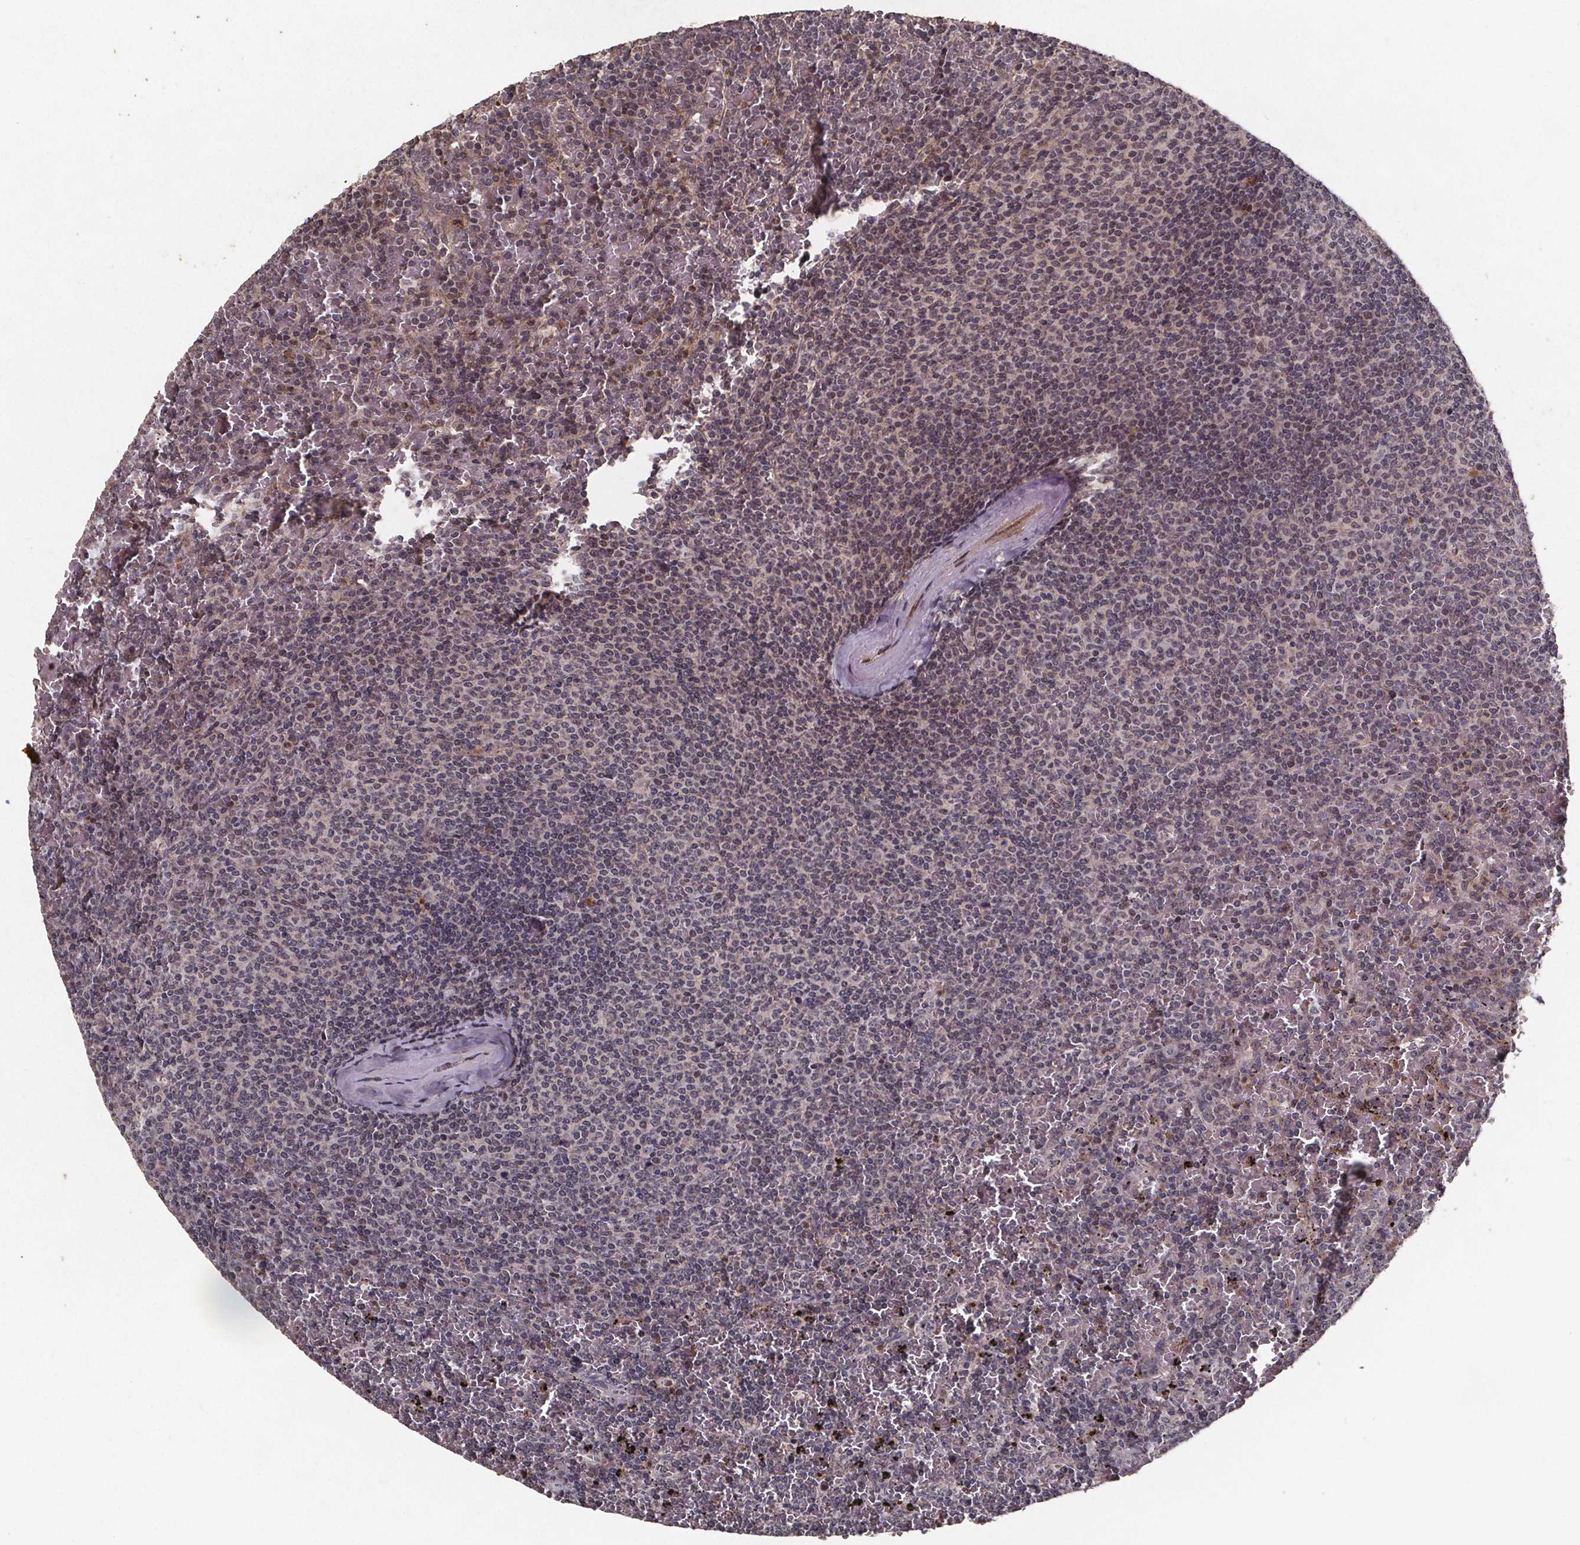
{"staining": {"intensity": "weak", "quantity": "<25%", "location": "nuclear"}, "tissue": "lymphoma", "cell_type": "Tumor cells", "image_type": "cancer", "snomed": [{"axis": "morphology", "description": "Malignant lymphoma, non-Hodgkin's type, Low grade"}, {"axis": "topography", "description": "Spleen"}], "caption": "DAB immunohistochemical staining of low-grade malignant lymphoma, non-Hodgkin's type shows no significant positivity in tumor cells. (DAB immunohistochemistry (IHC) visualized using brightfield microscopy, high magnification).", "gene": "GPX3", "patient": {"sex": "female", "age": 77}}